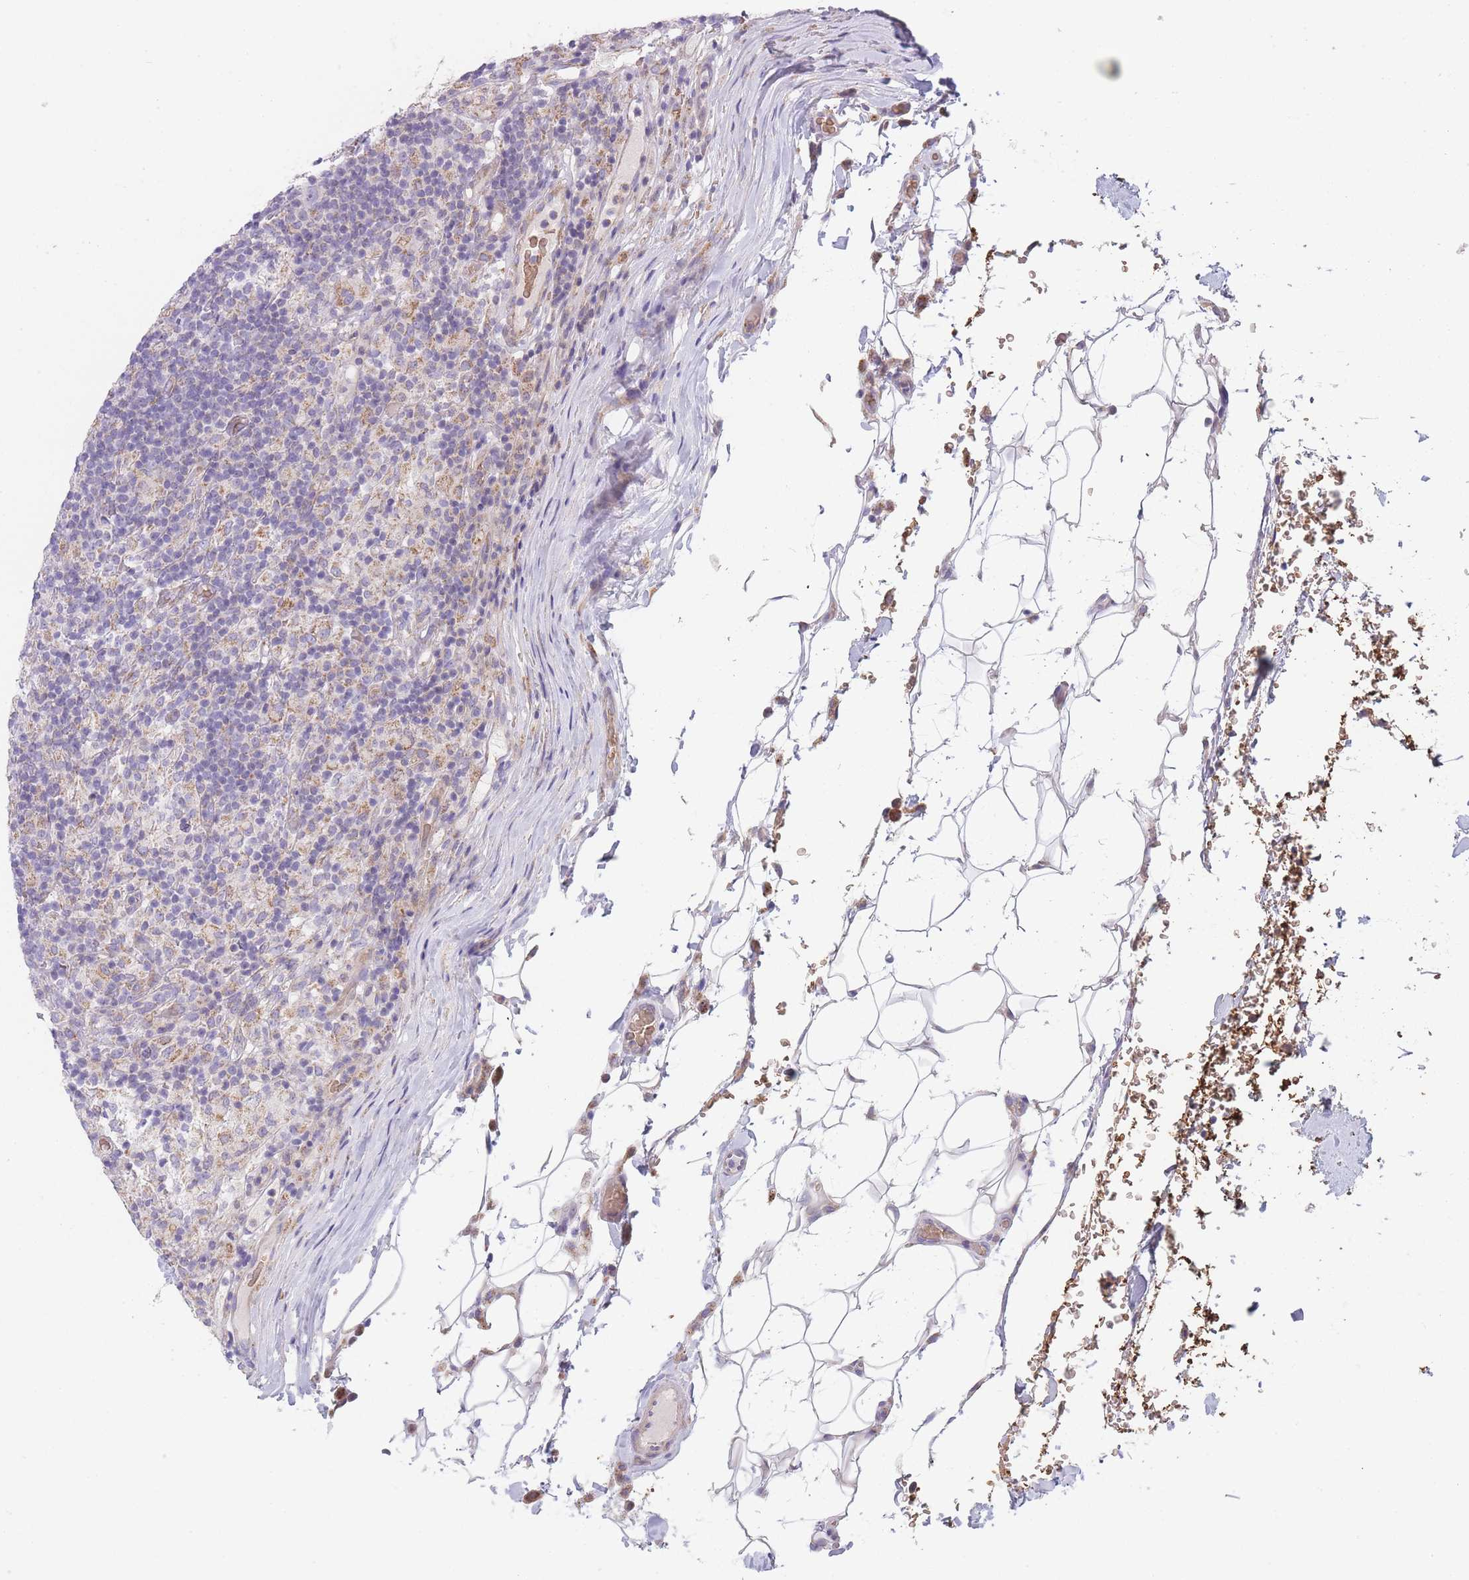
{"staining": {"intensity": "negative", "quantity": "none", "location": "none"}, "tissue": "lymphoma", "cell_type": "Tumor cells", "image_type": "cancer", "snomed": [{"axis": "morphology", "description": "Hodgkin's disease, NOS"}, {"axis": "topography", "description": "Lymph node"}], "caption": "An immunohistochemistry (IHC) image of Hodgkin's disease is shown. There is no staining in tumor cells of Hodgkin's disease.", "gene": "SMPD4", "patient": {"sex": "male", "age": 70}}